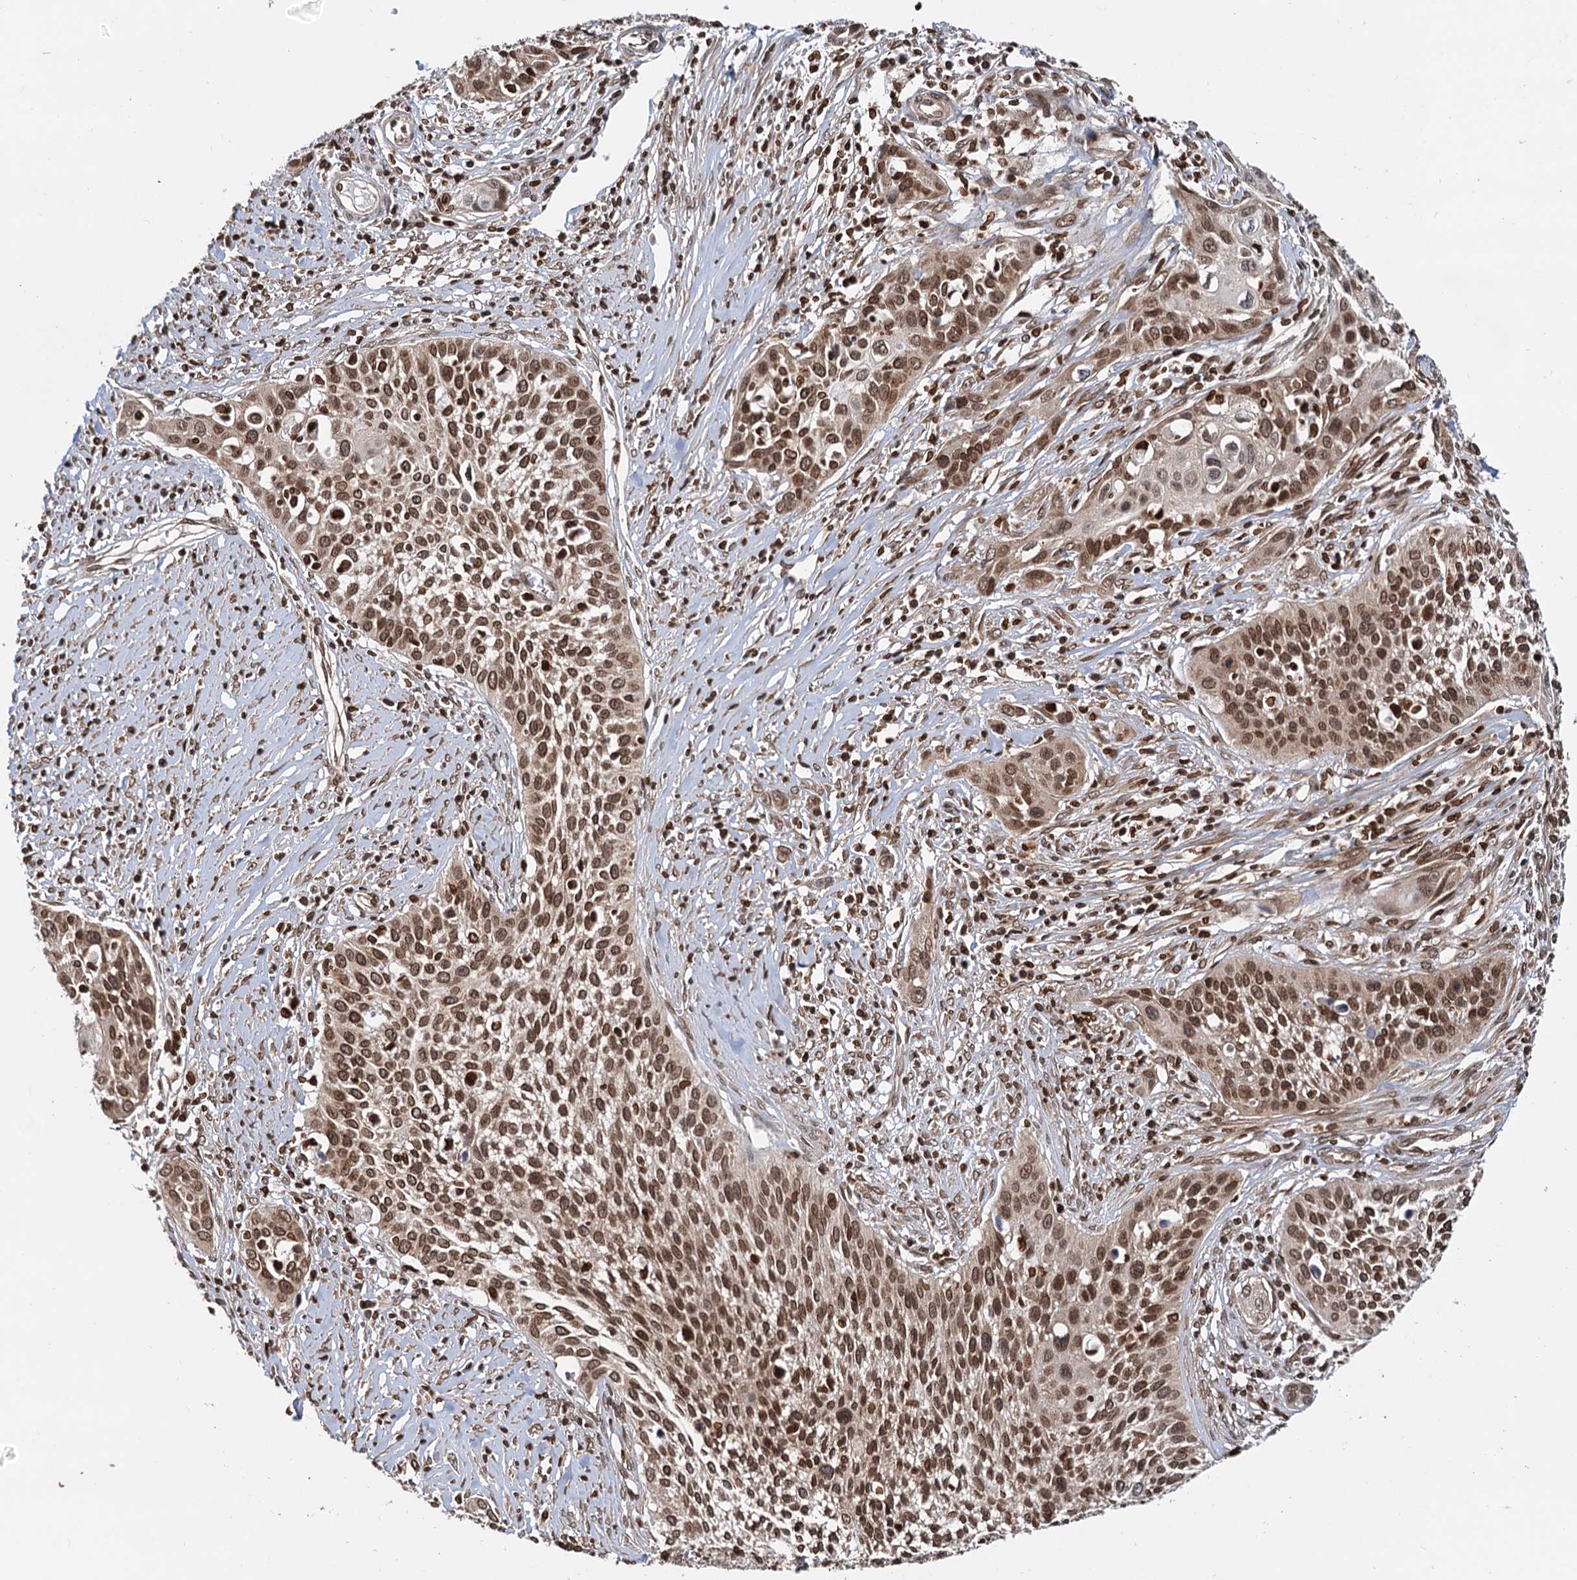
{"staining": {"intensity": "moderate", "quantity": ">75%", "location": "nuclear"}, "tissue": "cervical cancer", "cell_type": "Tumor cells", "image_type": "cancer", "snomed": [{"axis": "morphology", "description": "Squamous cell carcinoma, NOS"}, {"axis": "topography", "description": "Cervix"}], "caption": "Squamous cell carcinoma (cervical) stained with DAB (3,3'-diaminobenzidine) immunohistochemistry demonstrates medium levels of moderate nuclear staining in about >75% of tumor cells.", "gene": "ZC3H13", "patient": {"sex": "female", "age": 34}}